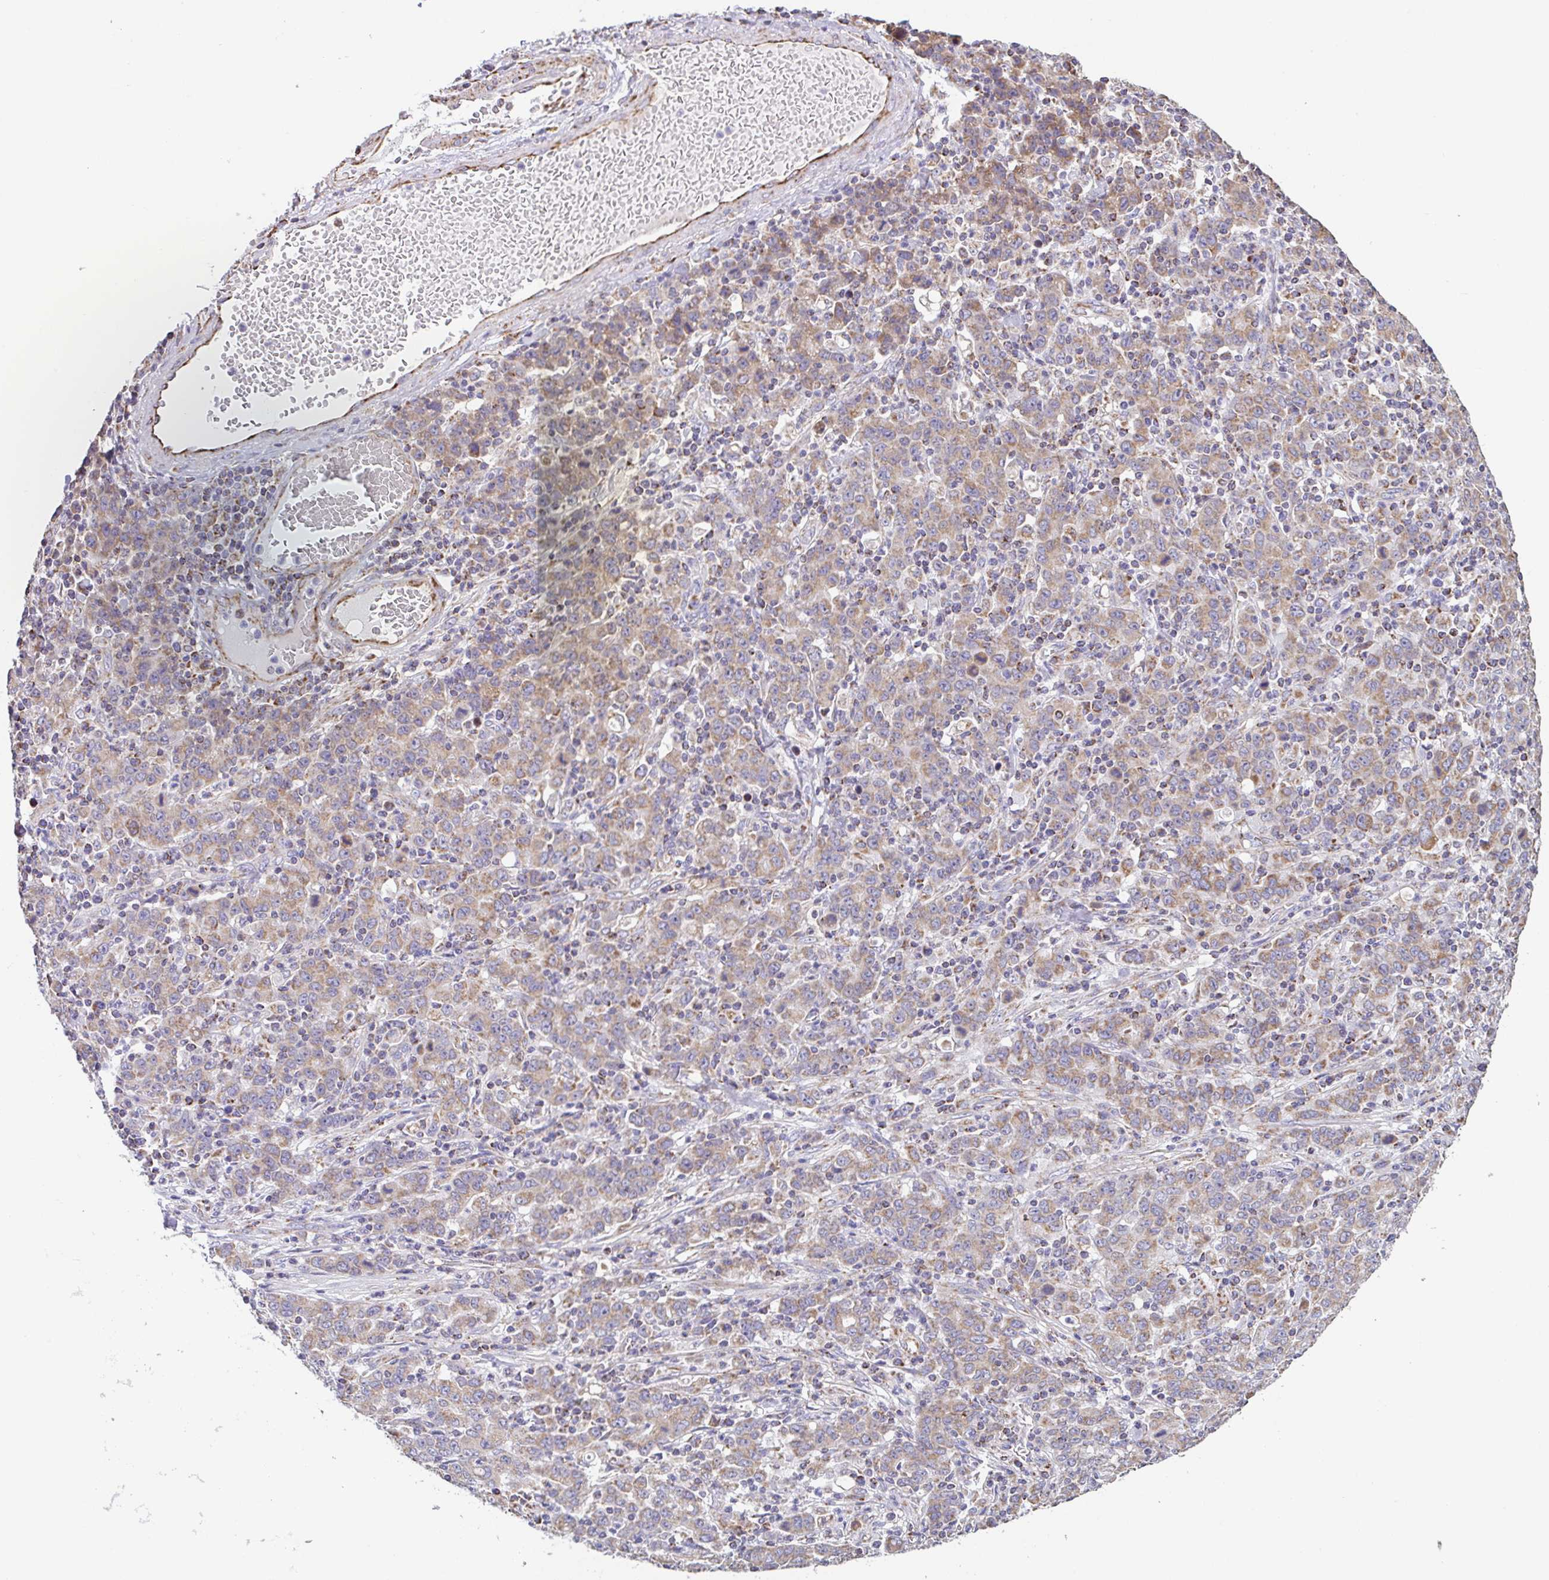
{"staining": {"intensity": "moderate", "quantity": ">75%", "location": "cytoplasmic/membranous"}, "tissue": "stomach cancer", "cell_type": "Tumor cells", "image_type": "cancer", "snomed": [{"axis": "morphology", "description": "Adenocarcinoma, NOS"}, {"axis": "topography", "description": "Stomach, upper"}], "caption": "Human stomach cancer stained for a protein (brown) displays moderate cytoplasmic/membranous positive staining in approximately >75% of tumor cells.", "gene": "GINM1", "patient": {"sex": "male", "age": 69}}